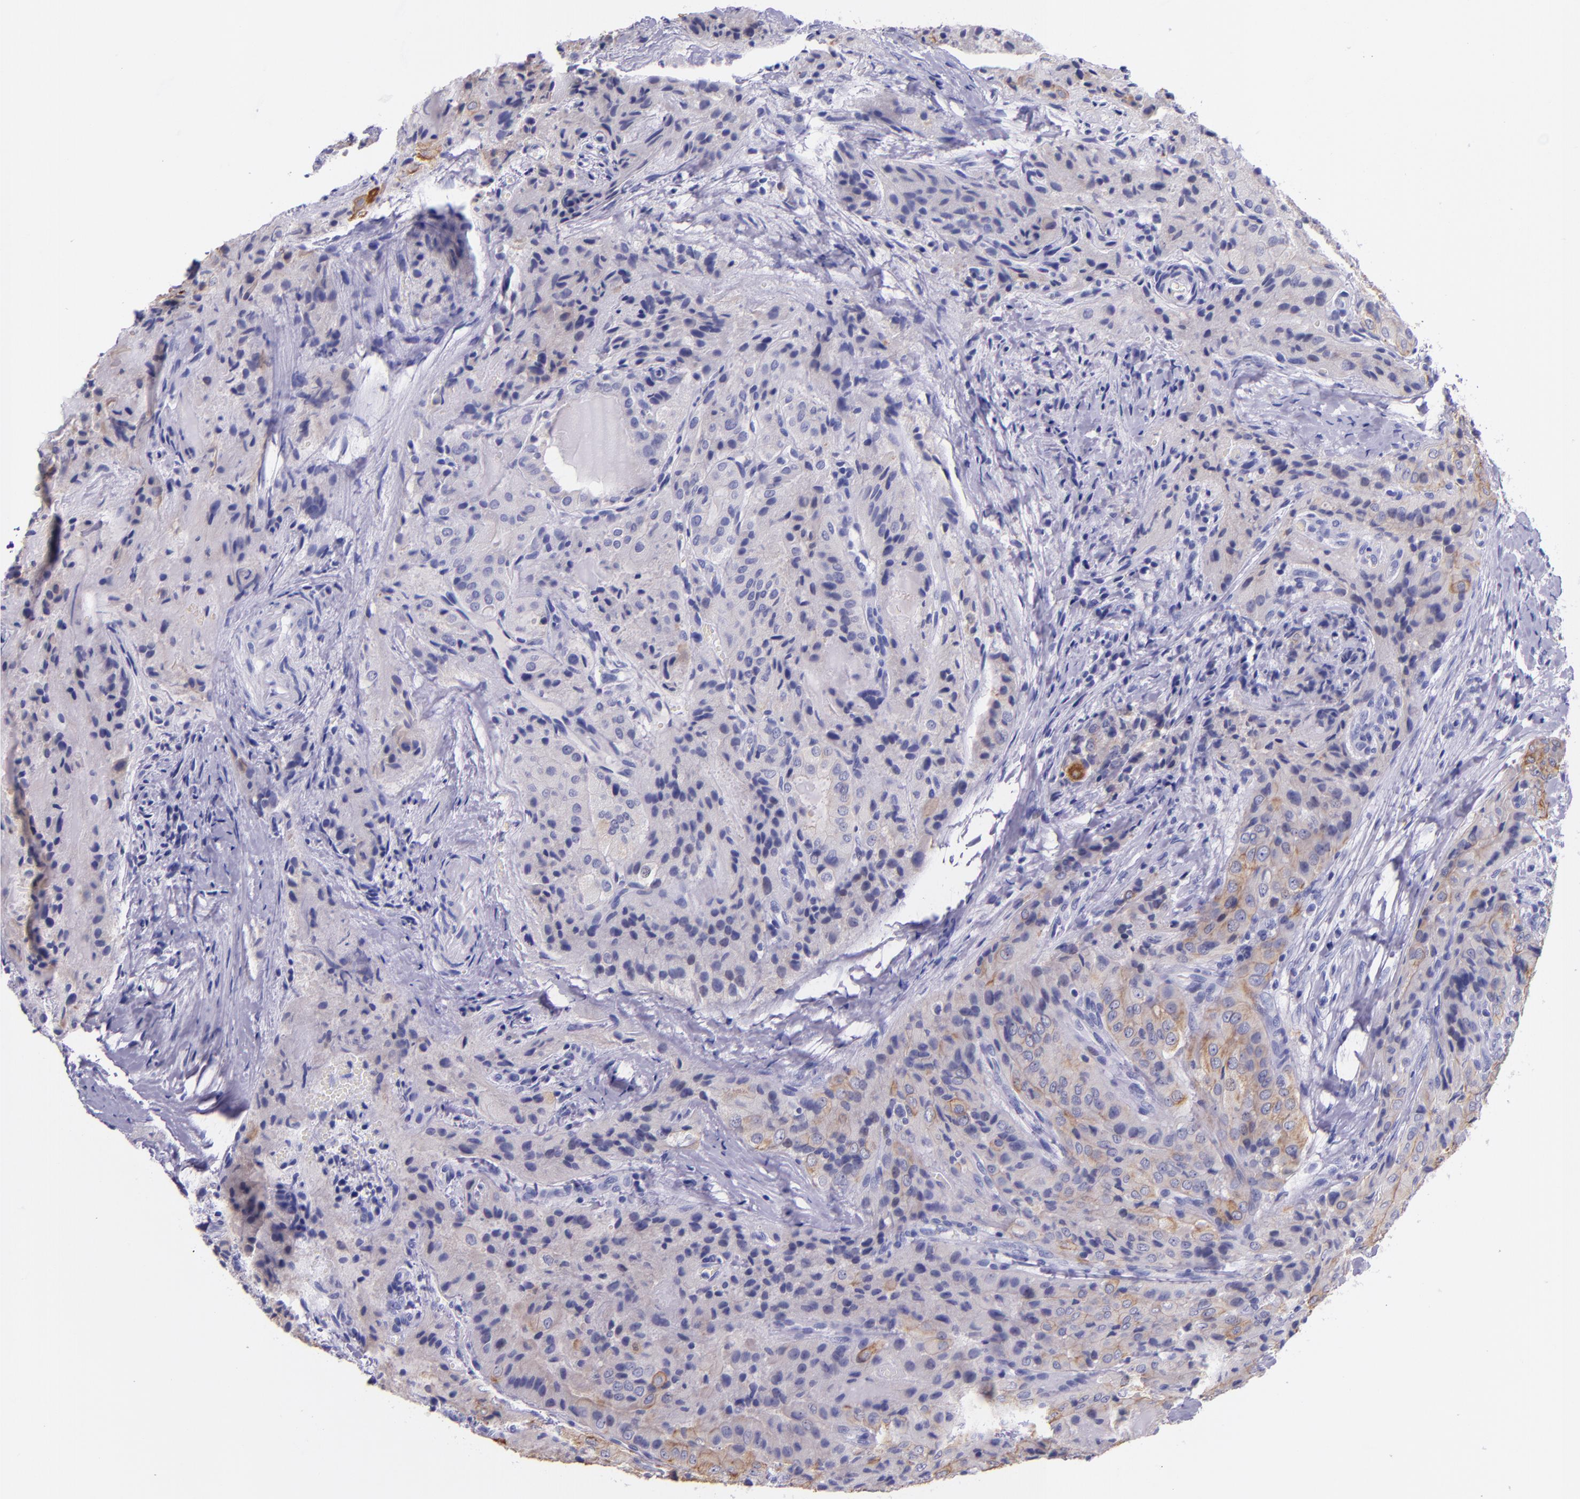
{"staining": {"intensity": "moderate", "quantity": "<25%", "location": "cytoplasmic/membranous"}, "tissue": "thyroid cancer", "cell_type": "Tumor cells", "image_type": "cancer", "snomed": [{"axis": "morphology", "description": "Papillary adenocarcinoma, NOS"}, {"axis": "topography", "description": "Thyroid gland"}], "caption": "Papillary adenocarcinoma (thyroid) was stained to show a protein in brown. There is low levels of moderate cytoplasmic/membranous positivity in approximately <25% of tumor cells.", "gene": "KRT4", "patient": {"sex": "female", "age": 71}}